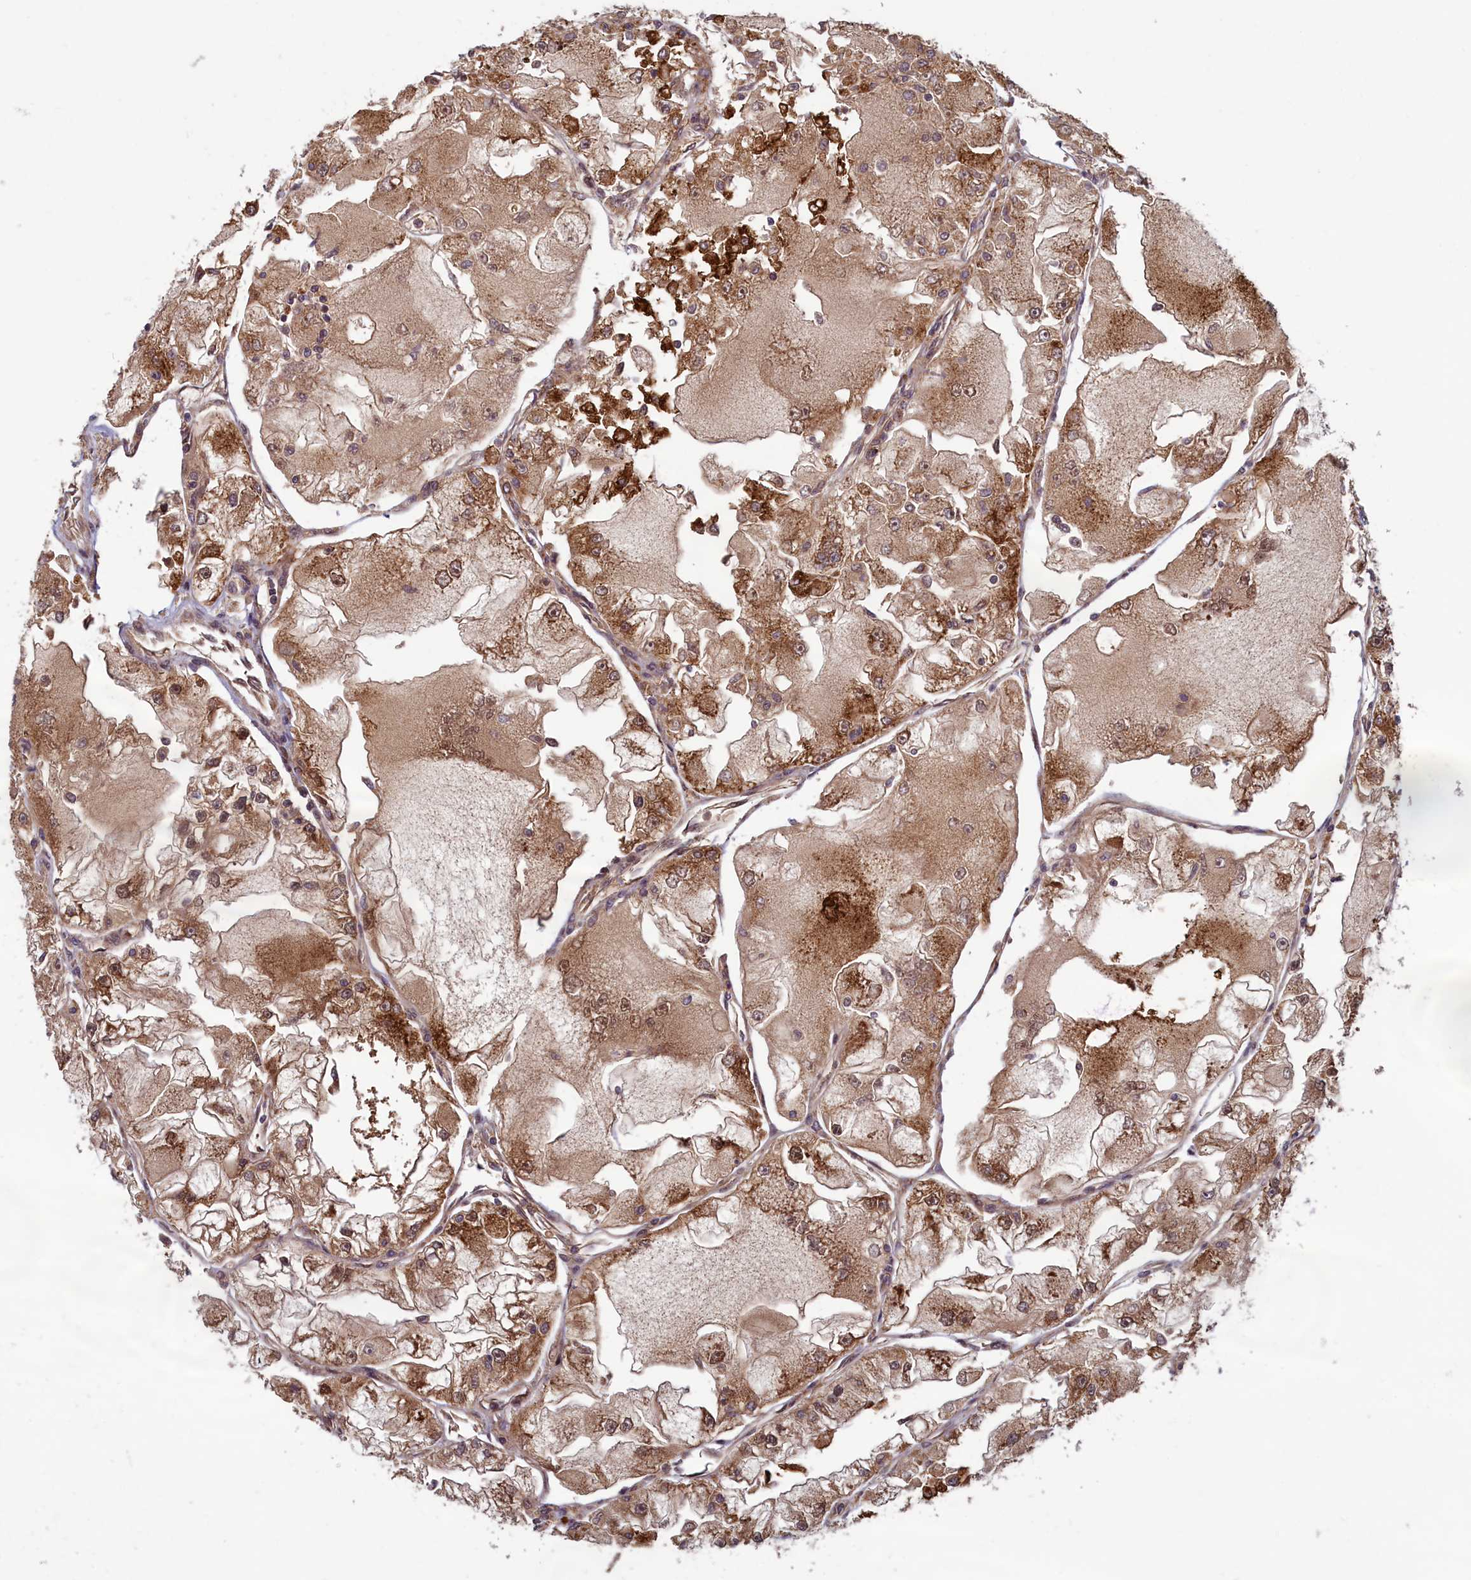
{"staining": {"intensity": "moderate", "quantity": ">75%", "location": "cytoplasmic/membranous"}, "tissue": "renal cancer", "cell_type": "Tumor cells", "image_type": "cancer", "snomed": [{"axis": "morphology", "description": "Adenocarcinoma, NOS"}, {"axis": "topography", "description": "Kidney"}], "caption": "Immunohistochemical staining of renal cancer (adenocarcinoma) shows medium levels of moderate cytoplasmic/membranous protein staining in approximately >75% of tumor cells.", "gene": "CCDC15", "patient": {"sex": "female", "age": 72}}